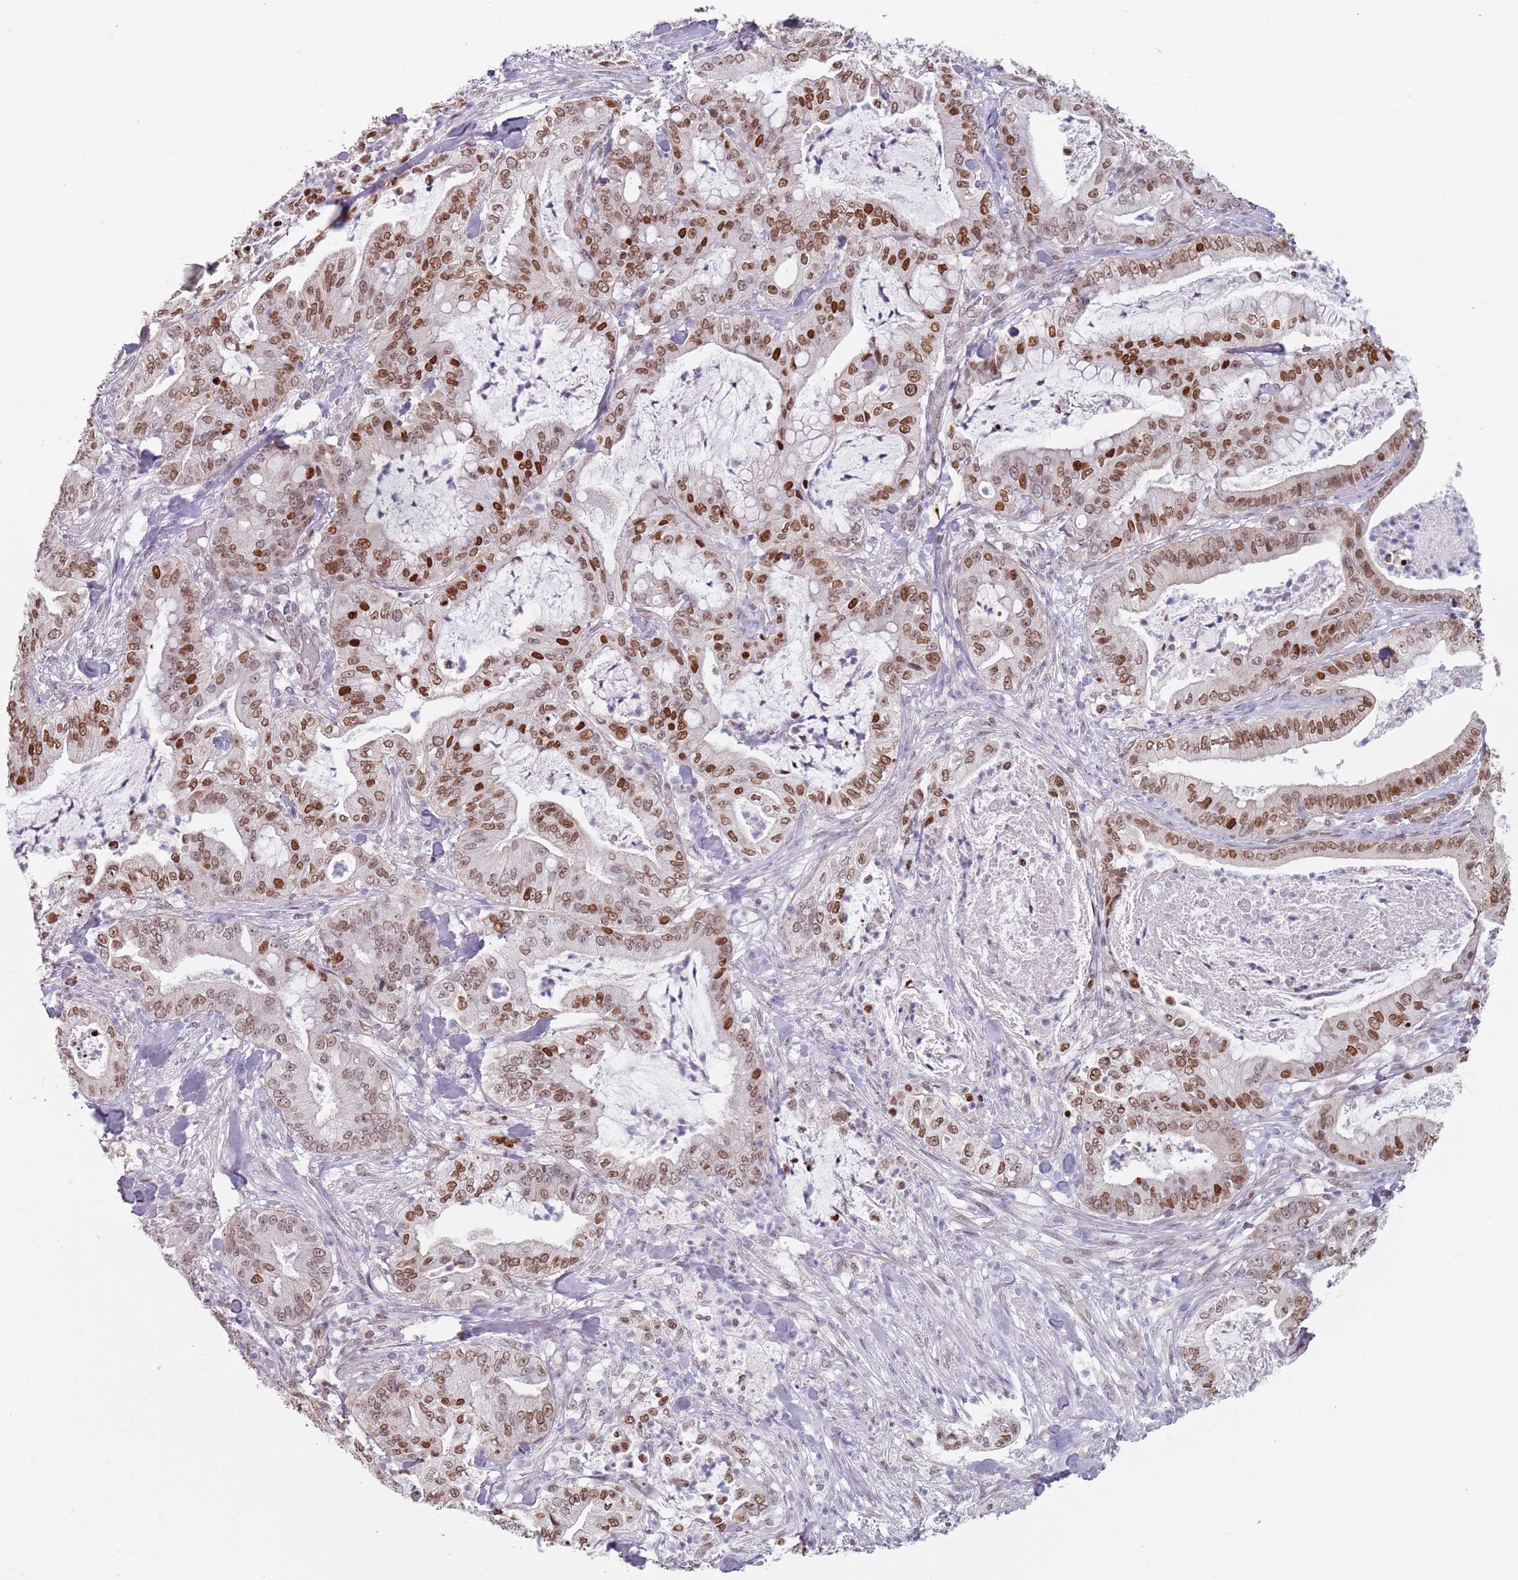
{"staining": {"intensity": "moderate", "quantity": ">75%", "location": "nuclear"}, "tissue": "pancreatic cancer", "cell_type": "Tumor cells", "image_type": "cancer", "snomed": [{"axis": "morphology", "description": "Adenocarcinoma, NOS"}, {"axis": "topography", "description": "Pancreas"}], "caption": "Immunohistochemistry (DAB (3,3'-diaminobenzidine)) staining of adenocarcinoma (pancreatic) exhibits moderate nuclear protein expression in about >75% of tumor cells.", "gene": "MFSD12", "patient": {"sex": "male", "age": 71}}